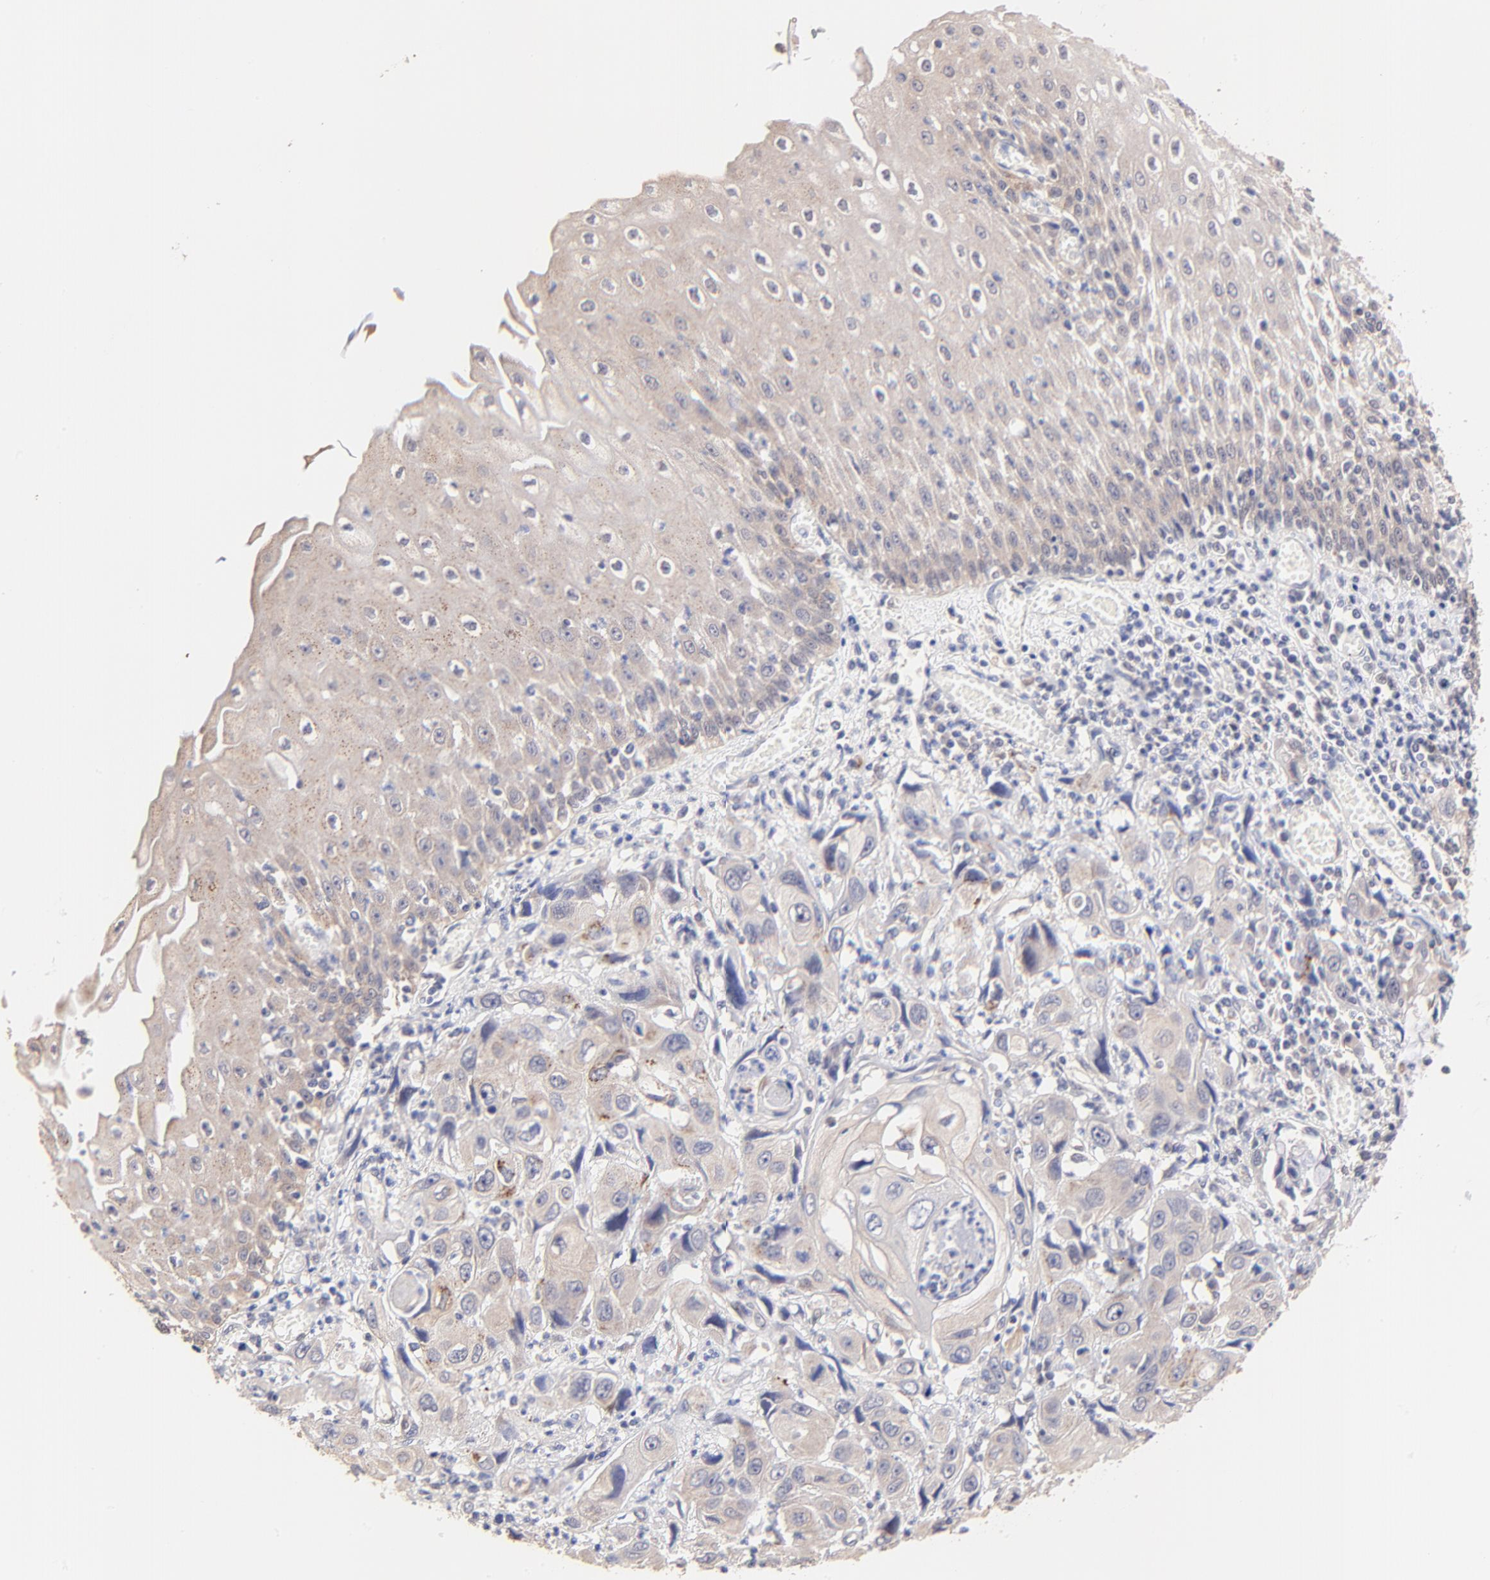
{"staining": {"intensity": "weak", "quantity": ">75%", "location": "cytoplasmic/membranous"}, "tissue": "esophagus", "cell_type": "Squamous epithelial cells", "image_type": "normal", "snomed": [{"axis": "morphology", "description": "Normal tissue, NOS"}, {"axis": "topography", "description": "Esophagus"}], "caption": "Immunohistochemistry (IHC) of normal human esophagus displays low levels of weak cytoplasmic/membranous staining in about >75% of squamous epithelial cells.", "gene": "ZNF747", "patient": {"sex": "male", "age": 65}}